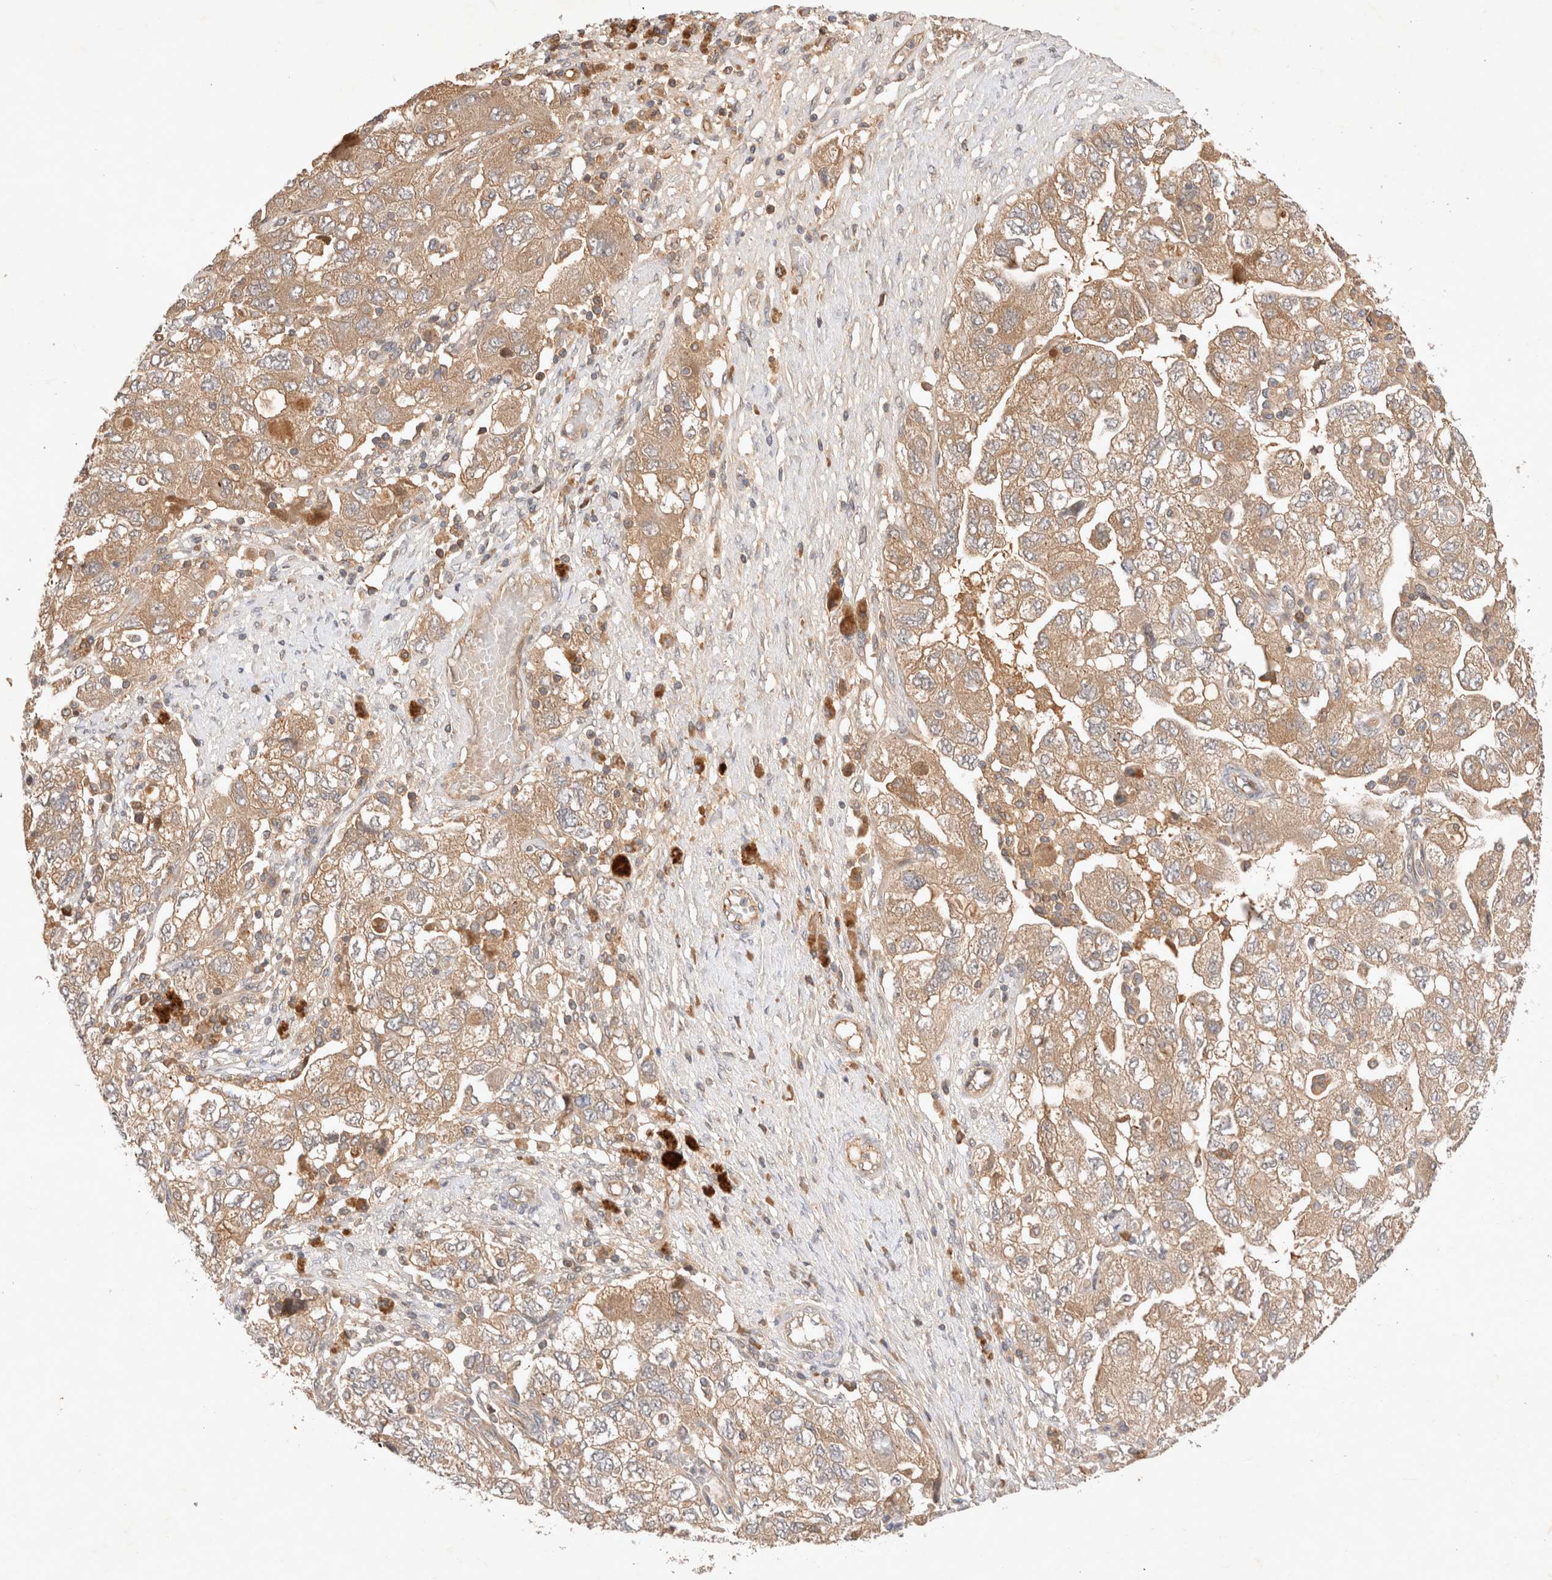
{"staining": {"intensity": "weak", "quantity": ">75%", "location": "cytoplasmic/membranous"}, "tissue": "ovarian cancer", "cell_type": "Tumor cells", "image_type": "cancer", "snomed": [{"axis": "morphology", "description": "Carcinoma, NOS"}, {"axis": "morphology", "description": "Cystadenocarcinoma, serous, NOS"}, {"axis": "topography", "description": "Ovary"}], "caption": "Protein staining of serous cystadenocarcinoma (ovarian) tissue exhibits weak cytoplasmic/membranous positivity in about >75% of tumor cells.", "gene": "YES1", "patient": {"sex": "female", "age": 69}}